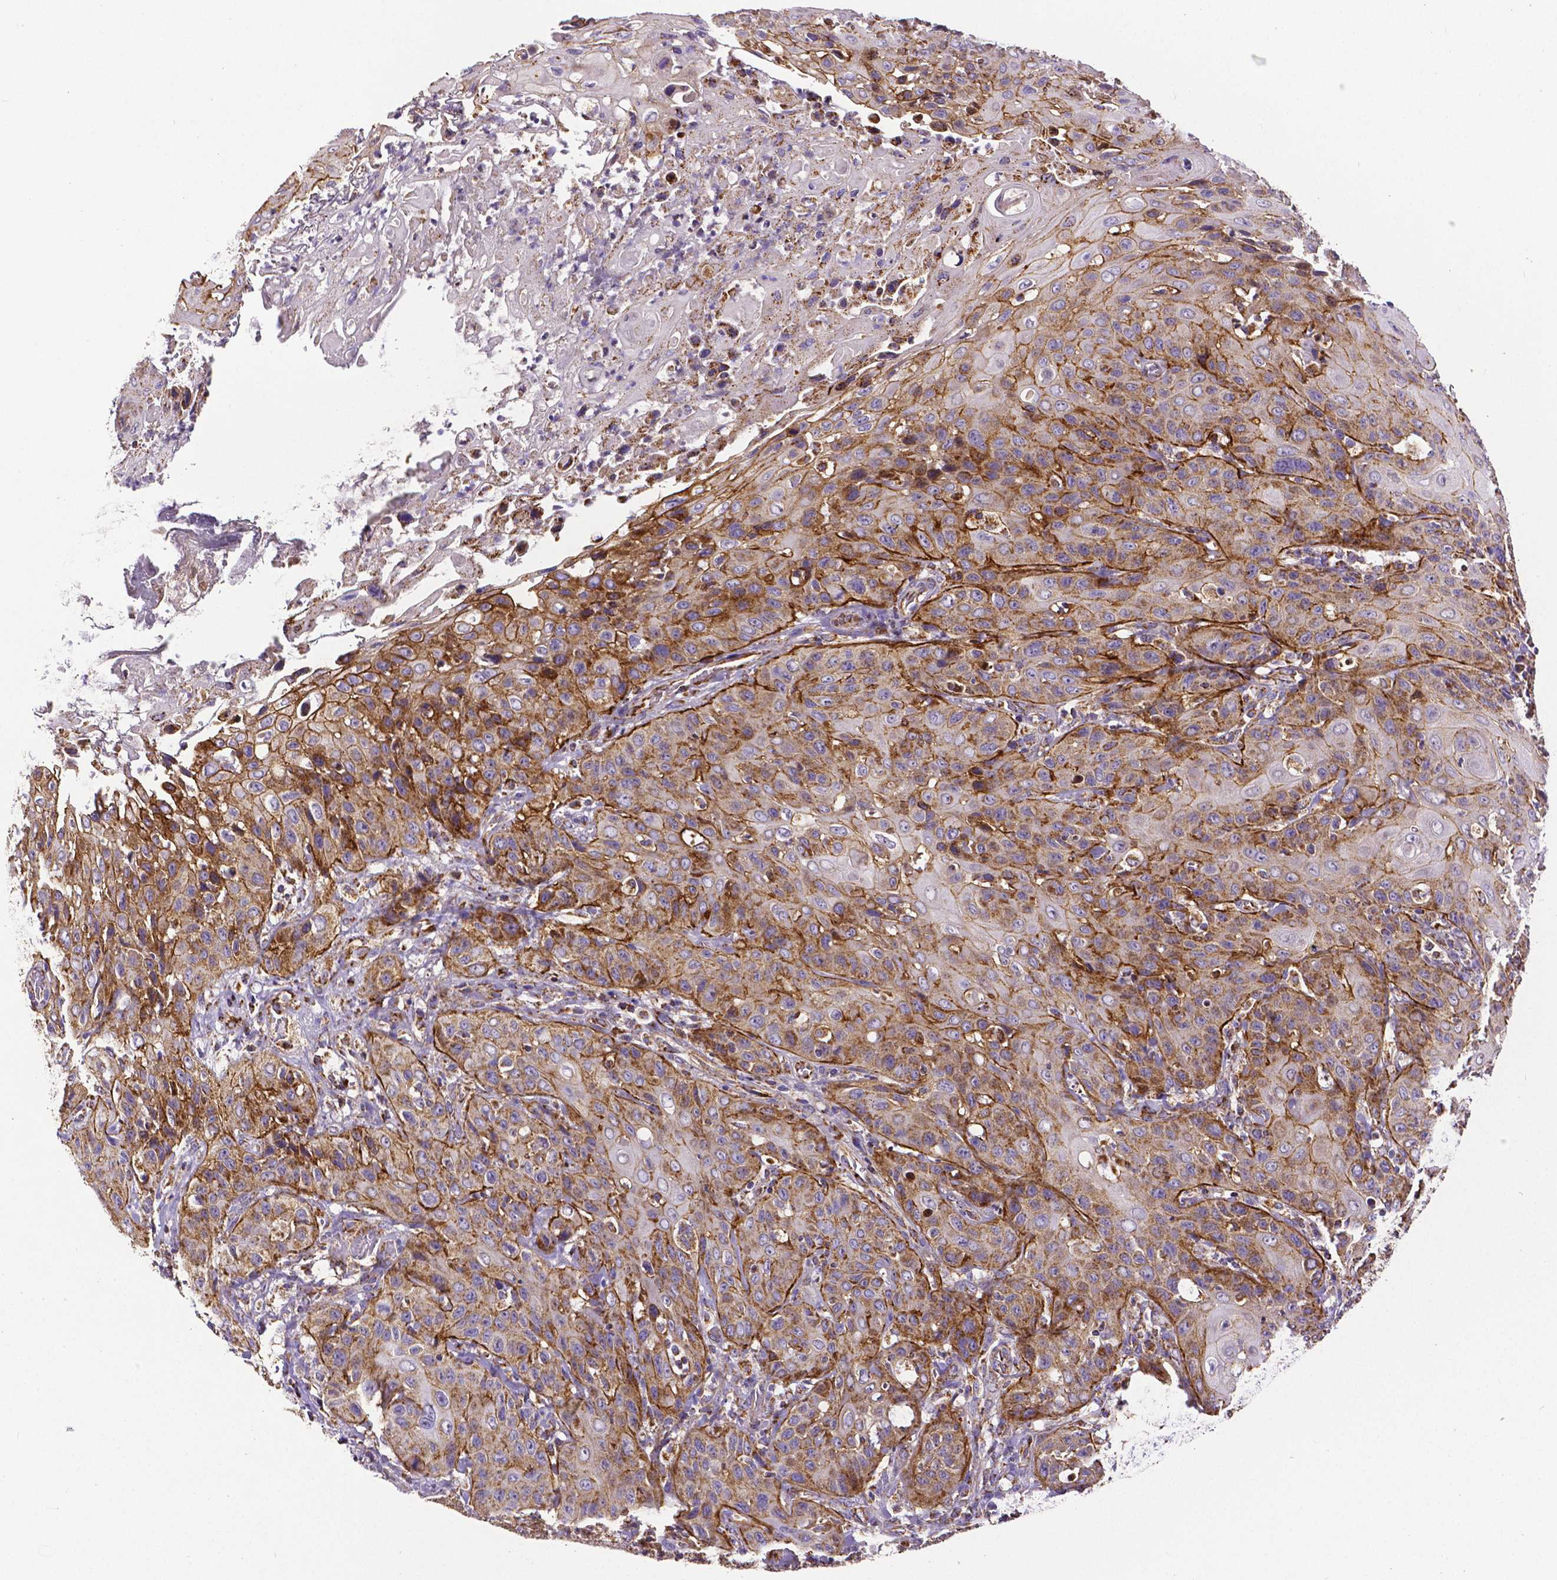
{"staining": {"intensity": "moderate", "quantity": ">75%", "location": "cytoplasmic/membranous"}, "tissue": "head and neck cancer", "cell_type": "Tumor cells", "image_type": "cancer", "snomed": [{"axis": "morphology", "description": "Normal tissue, NOS"}, {"axis": "morphology", "description": "Squamous cell carcinoma, NOS"}, {"axis": "topography", "description": "Oral tissue"}, {"axis": "topography", "description": "Tounge, NOS"}, {"axis": "topography", "description": "Head-Neck"}], "caption": "The histopathology image reveals immunohistochemical staining of head and neck squamous cell carcinoma. There is moderate cytoplasmic/membranous staining is appreciated in about >75% of tumor cells.", "gene": "MACC1", "patient": {"sex": "male", "age": 62}}